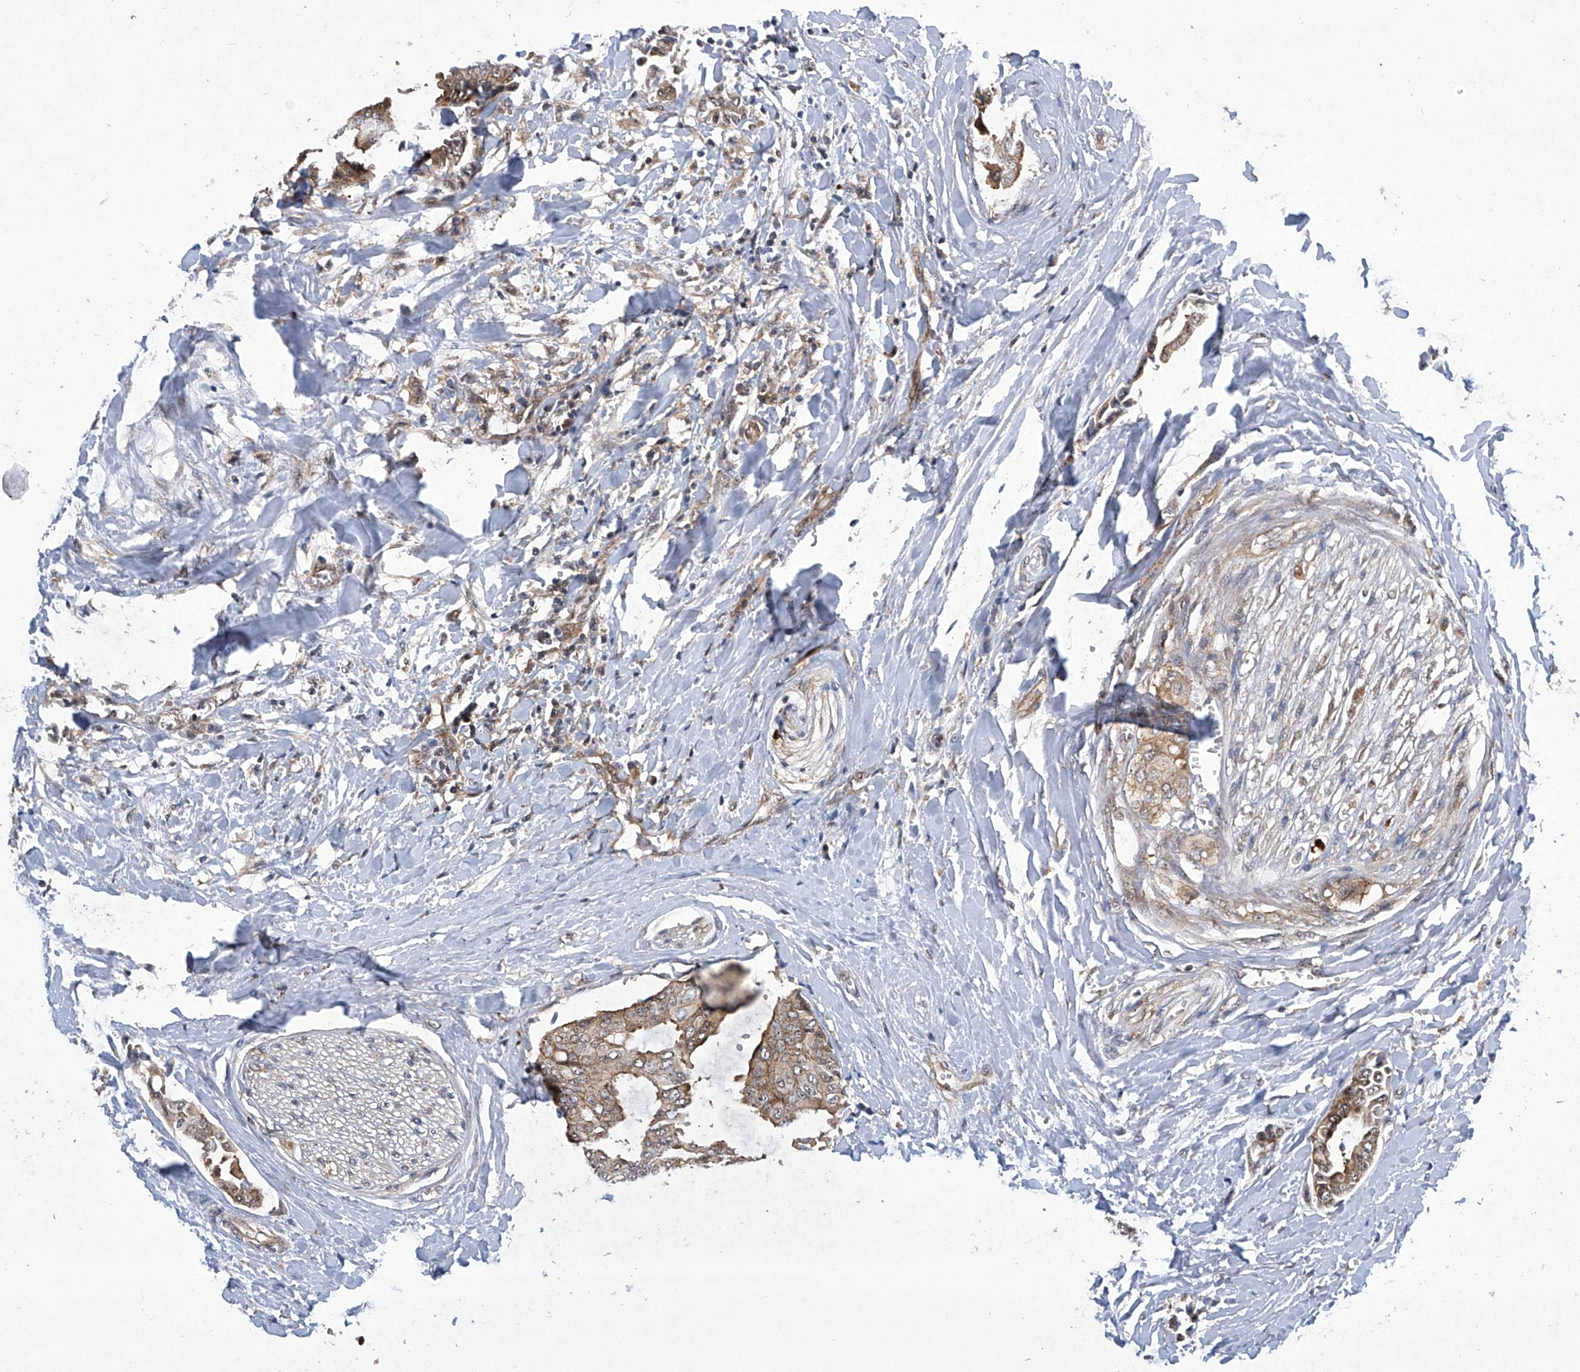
{"staining": {"intensity": "weak", "quantity": "25%-75%", "location": "cytoplasmic/membranous"}, "tissue": "head and neck cancer", "cell_type": "Tumor cells", "image_type": "cancer", "snomed": [{"axis": "morphology", "description": "Adenocarcinoma, NOS"}, {"axis": "topography", "description": "Salivary gland"}, {"axis": "topography", "description": "Head-Neck"}], "caption": "Tumor cells reveal weak cytoplasmic/membranous positivity in about 25%-75% of cells in head and neck adenocarcinoma.", "gene": "CISH", "patient": {"sex": "female", "age": 59}}